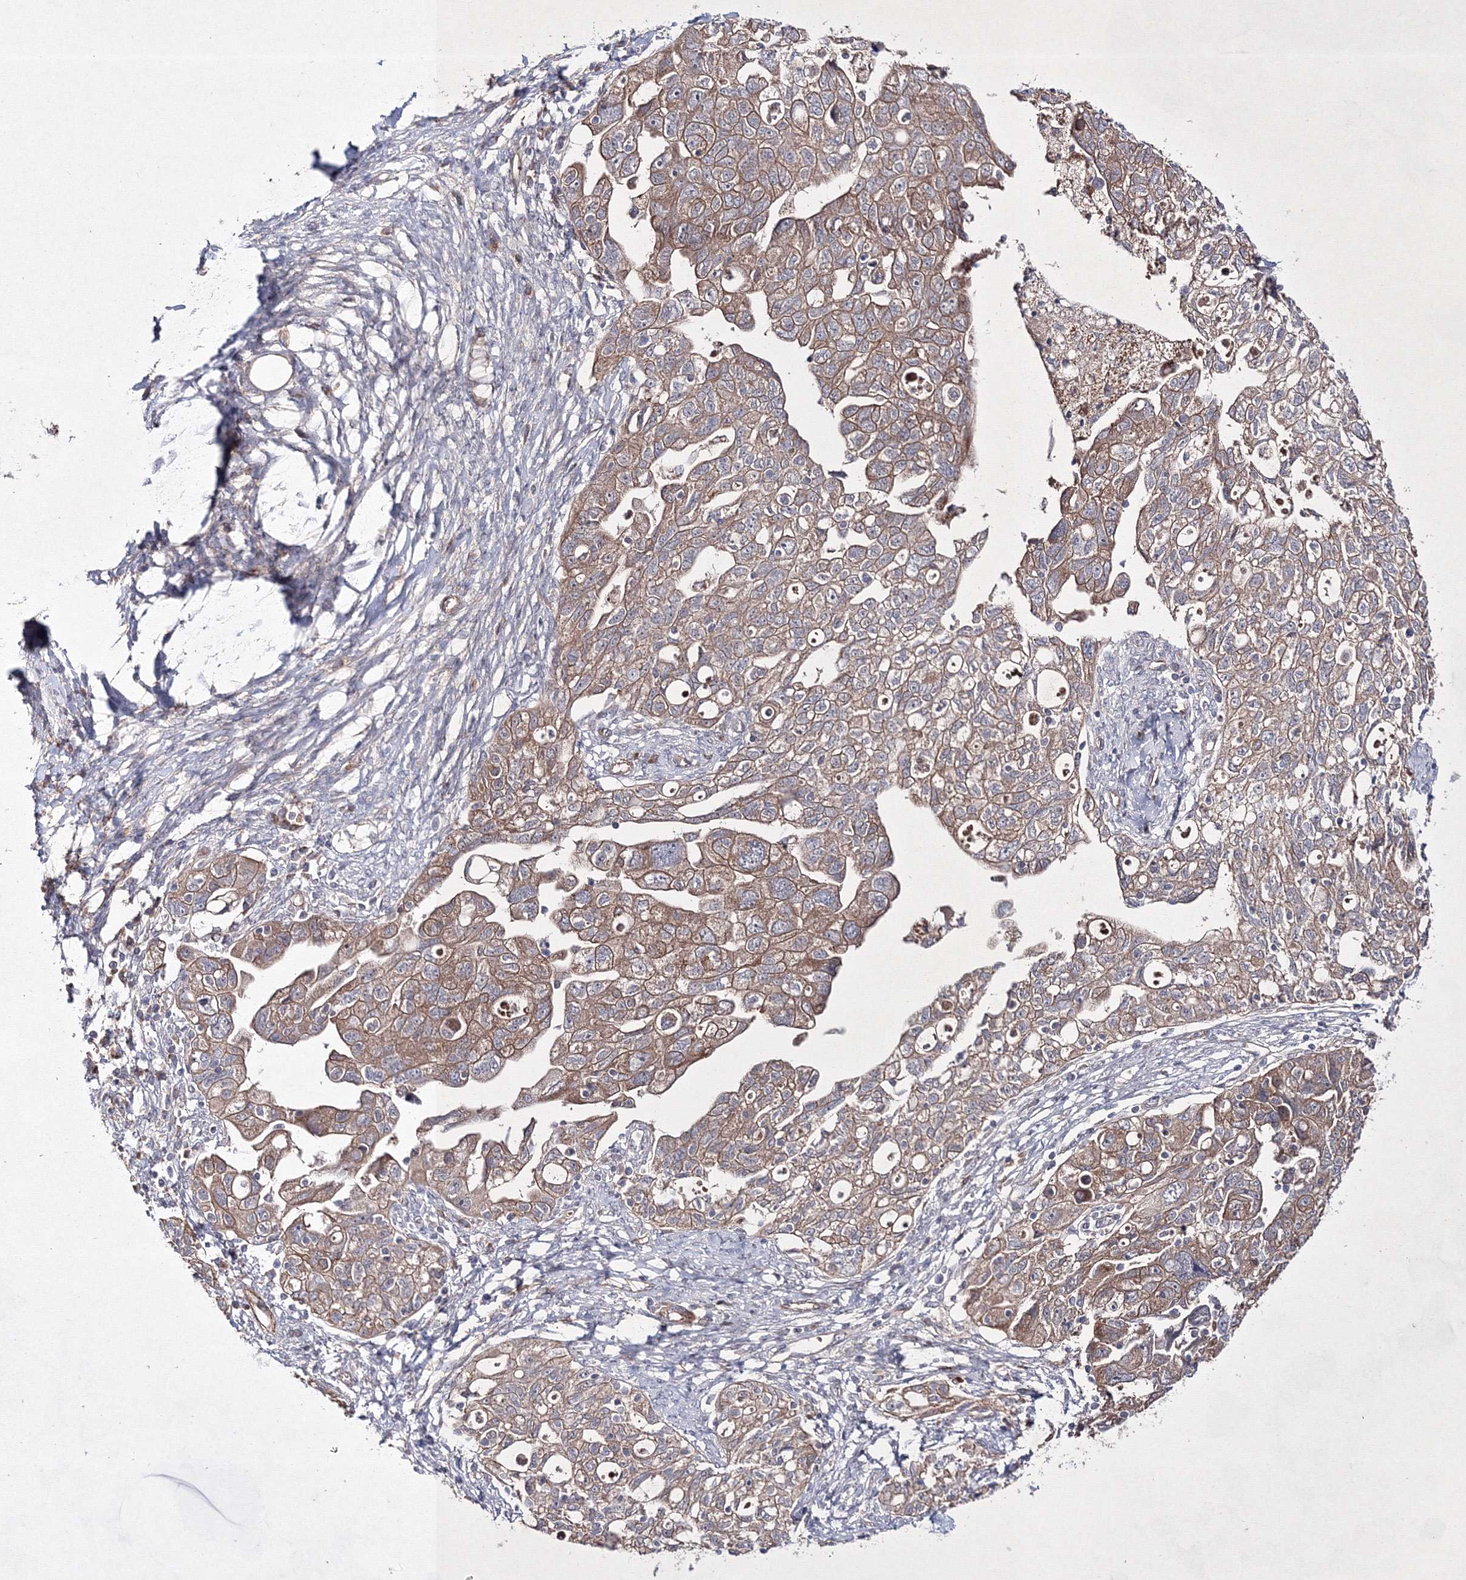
{"staining": {"intensity": "moderate", "quantity": ">75%", "location": "cytoplasmic/membranous"}, "tissue": "ovarian cancer", "cell_type": "Tumor cells", "image_type": "cancer", "snomed": [{"axis": "morphology", "description": "Carcinoma, NOS"}, {"axis": "morphology", "description": "Cystadenocarcinoma, serous, NOS"}, {"axis": "topography", "description": "Ovary"}], "caption": "Protein staining by immunohistochemistry demonstrates moderate cytoplasmic/membranous expression in about >75% of tumor cells in ovarian serous cystadenocarcinoma. The staining is performed using DAB brown chromogen to label protein expression. The nuclei are counter-stained blue using hematoxylin.", "gene": "GFM1", "patient": {"sex": "female", "age": 69}}